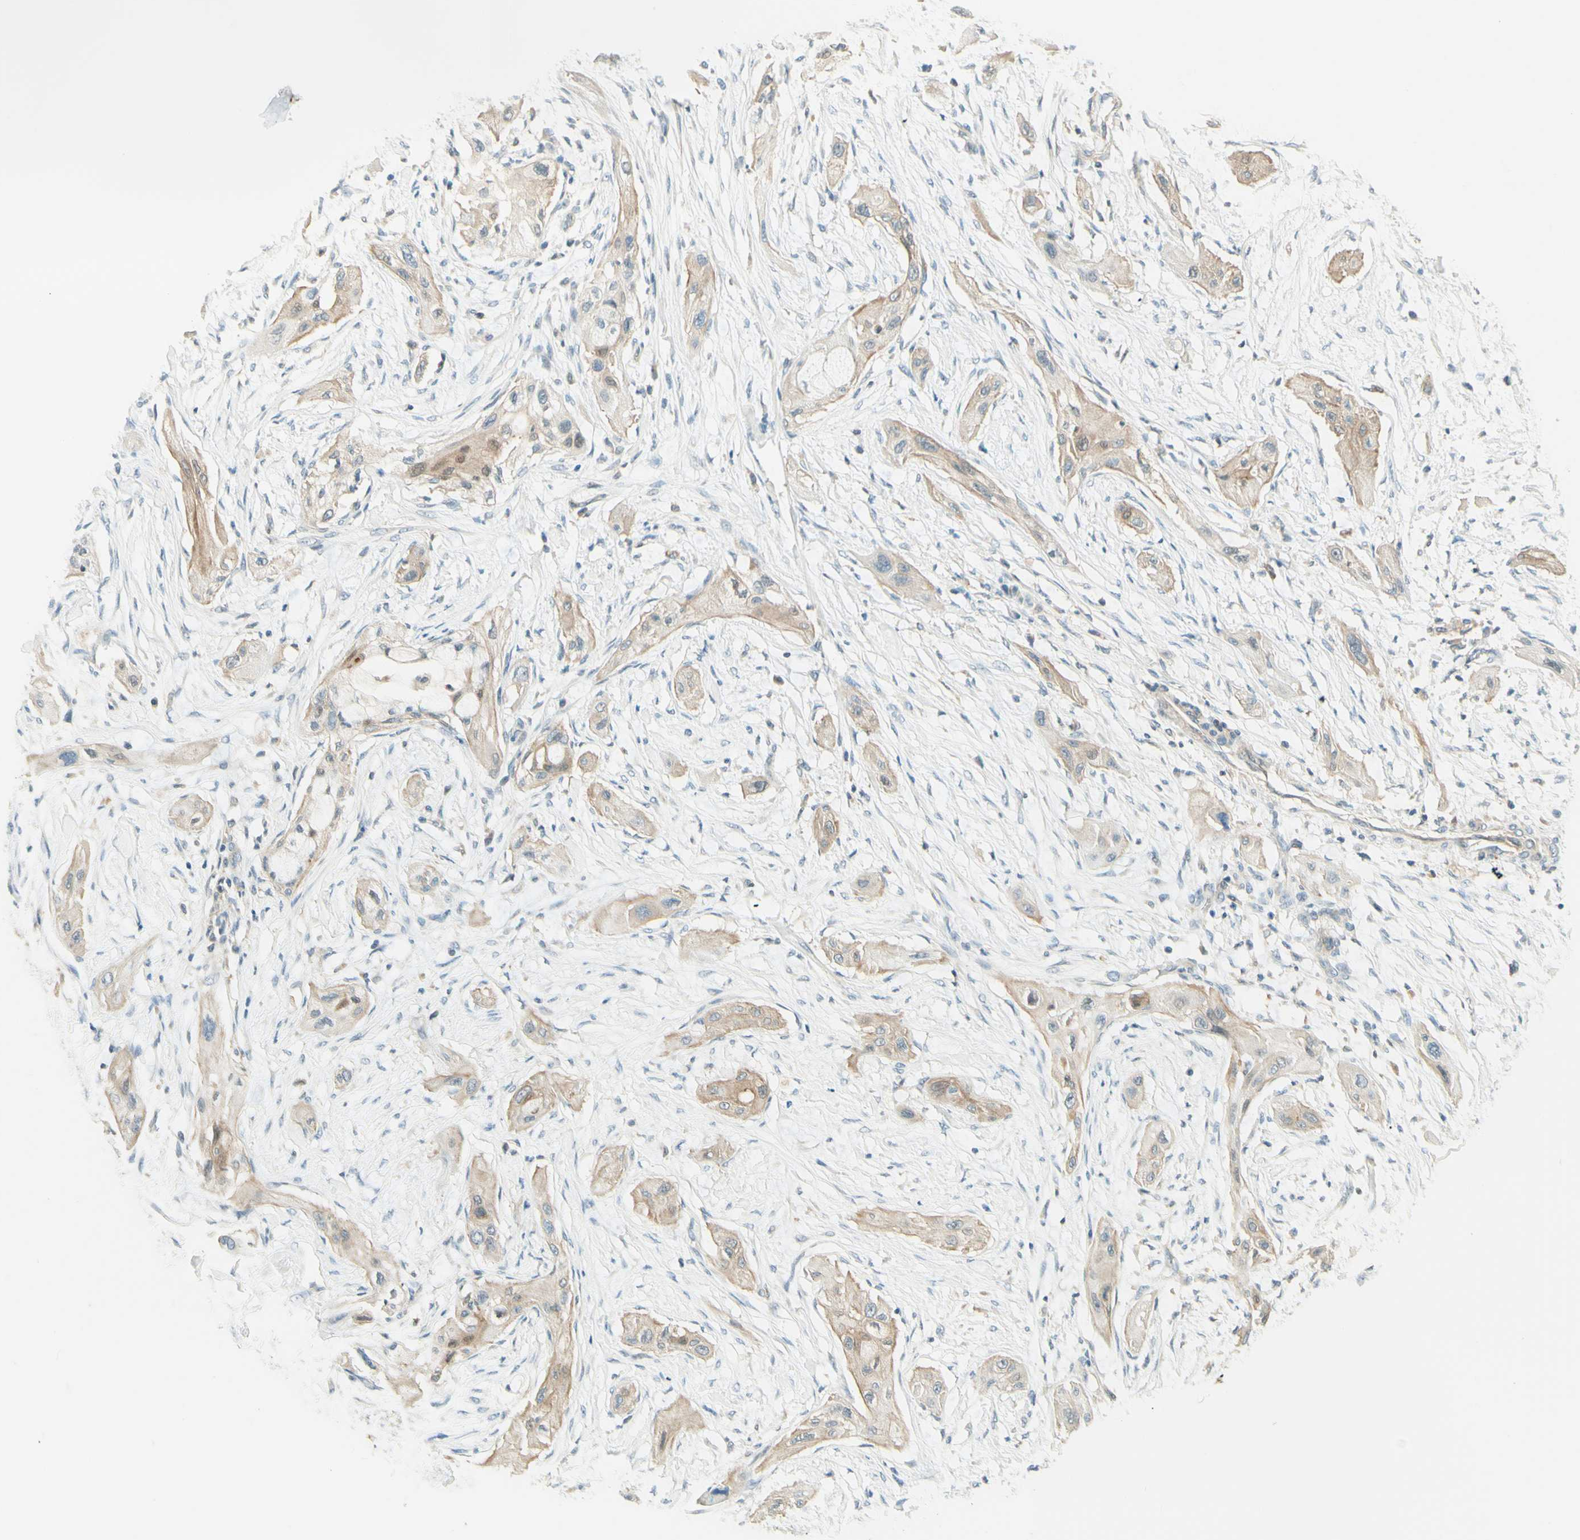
{"staining": {"intensity": "weak", "quantity": ">75%", "location": "cytoplasmic/membranous"}, "tissue": "lung cancer", "cell_type": "Tumor cells", "image_type": "cancer", "snomed": [{"axis": "morphology", "description": "Squamous cell carcinoma, NOS"}, {"axis": "topography", "description": "Lung"}], "caption": "Protein analysis of lung cancer tissue displays weak cytoplasmic/membranous expression in about >75% of tumor cells. Immunohistochemistry stains the protein in brown and the nuclei are stained blue.", "gene": "PROM1", "patient": {"sex": "female", "age": 47}}